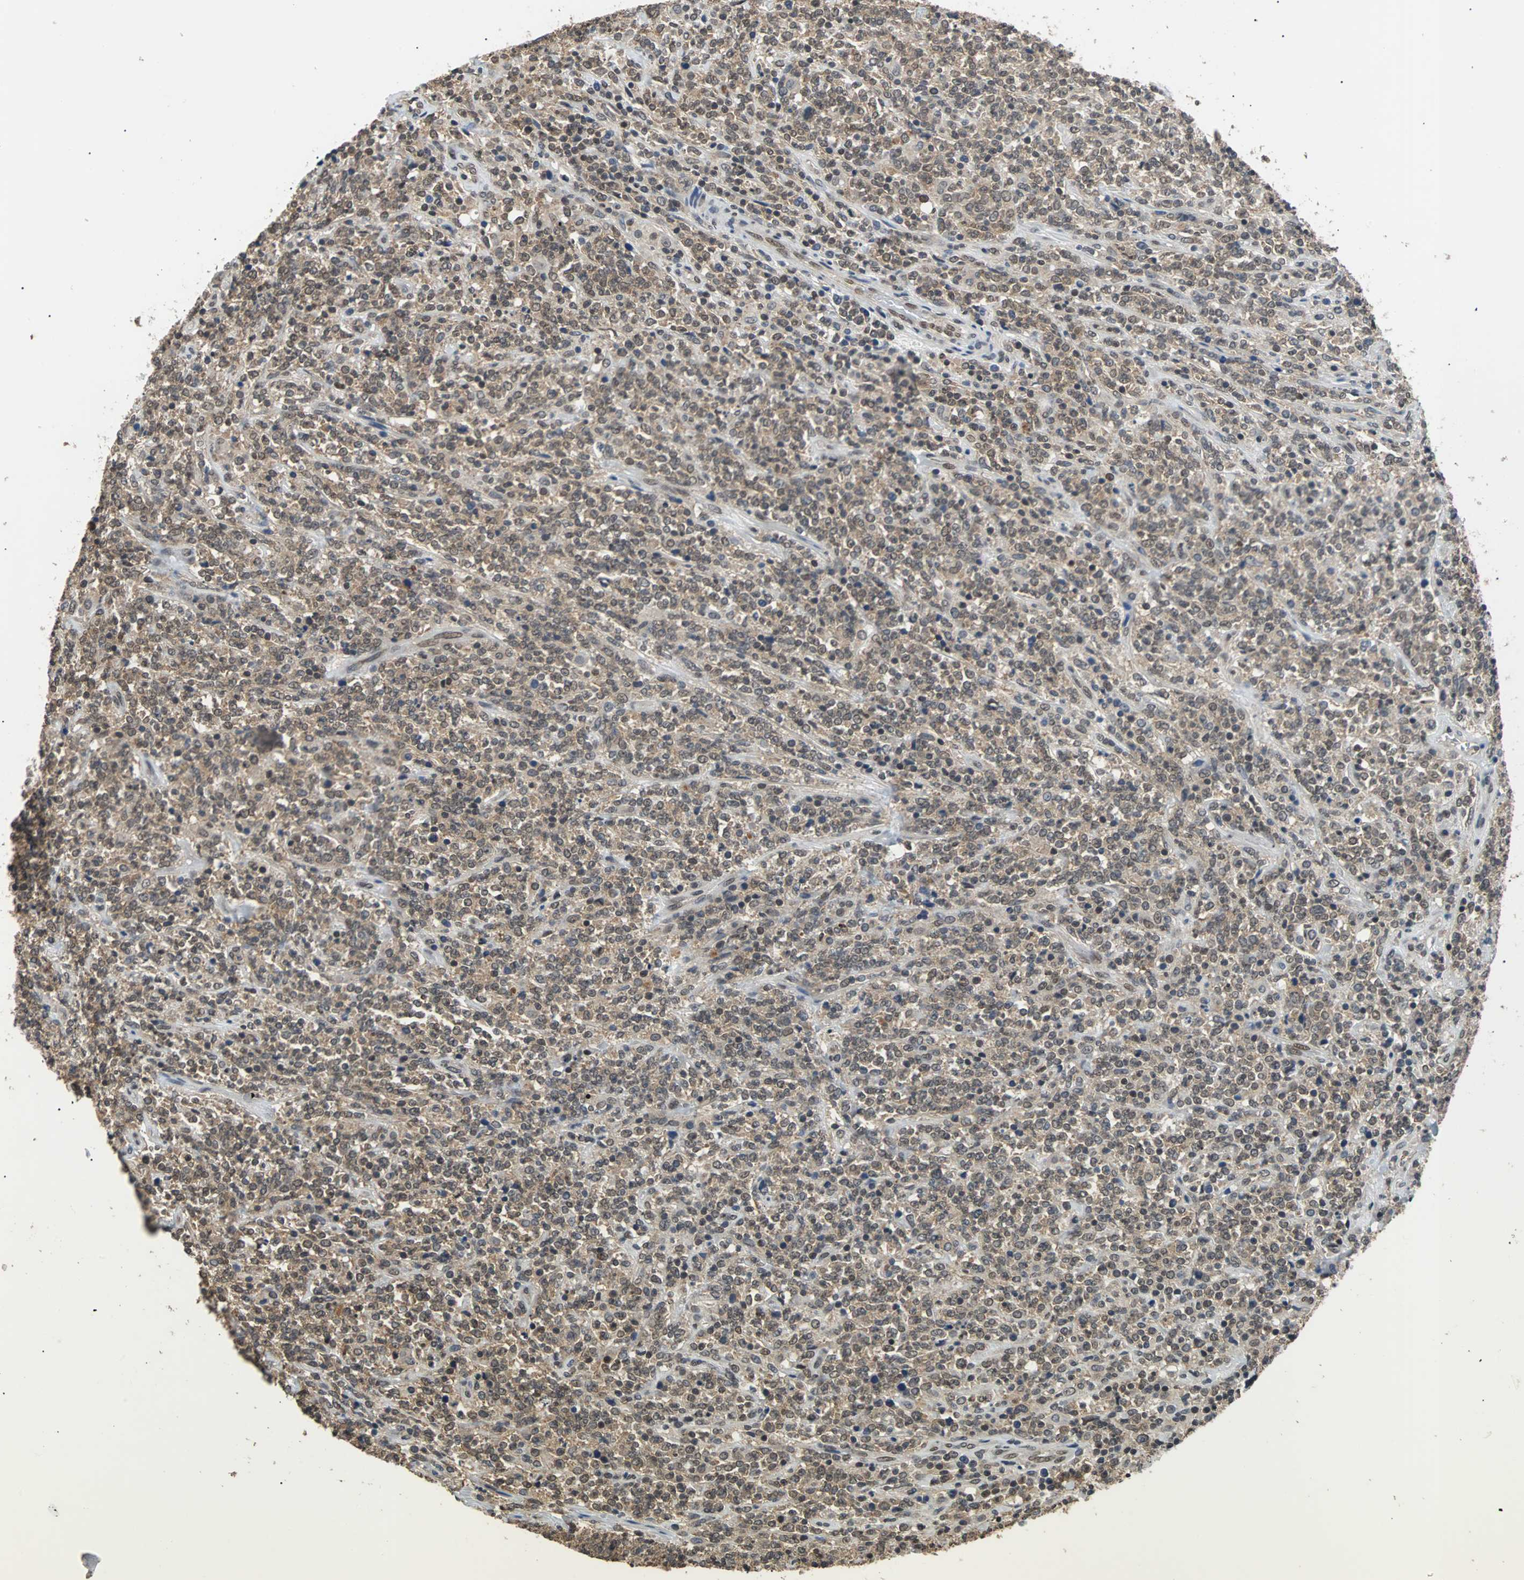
{"staining": {"intensity": "weak", "quantity": ">75%", "location": "cytoplasmic/membranous,nuclear"}, "tissue": "lymphoma", "cell_type": "Tumor cells", "image_type": "cancer", "snomed": [{"axis": "morphology", "description": "Malignant lymphoma, non-Hodgkin's type, High grade"}, {"axis": "topography", "description": "Soft tissue"}], "caption": "Tumor cells demonstrate low levels of weak cytoplasmic/membranous and nuclear expression in about >75% of cells in human malignant lymphoma, non-Hodgkin's type (high-grade). (Brightfield microscopy of DAB IHC at high magnification).", "gene": "PHC1", "patient": {"sex": "male", "age": 18}}